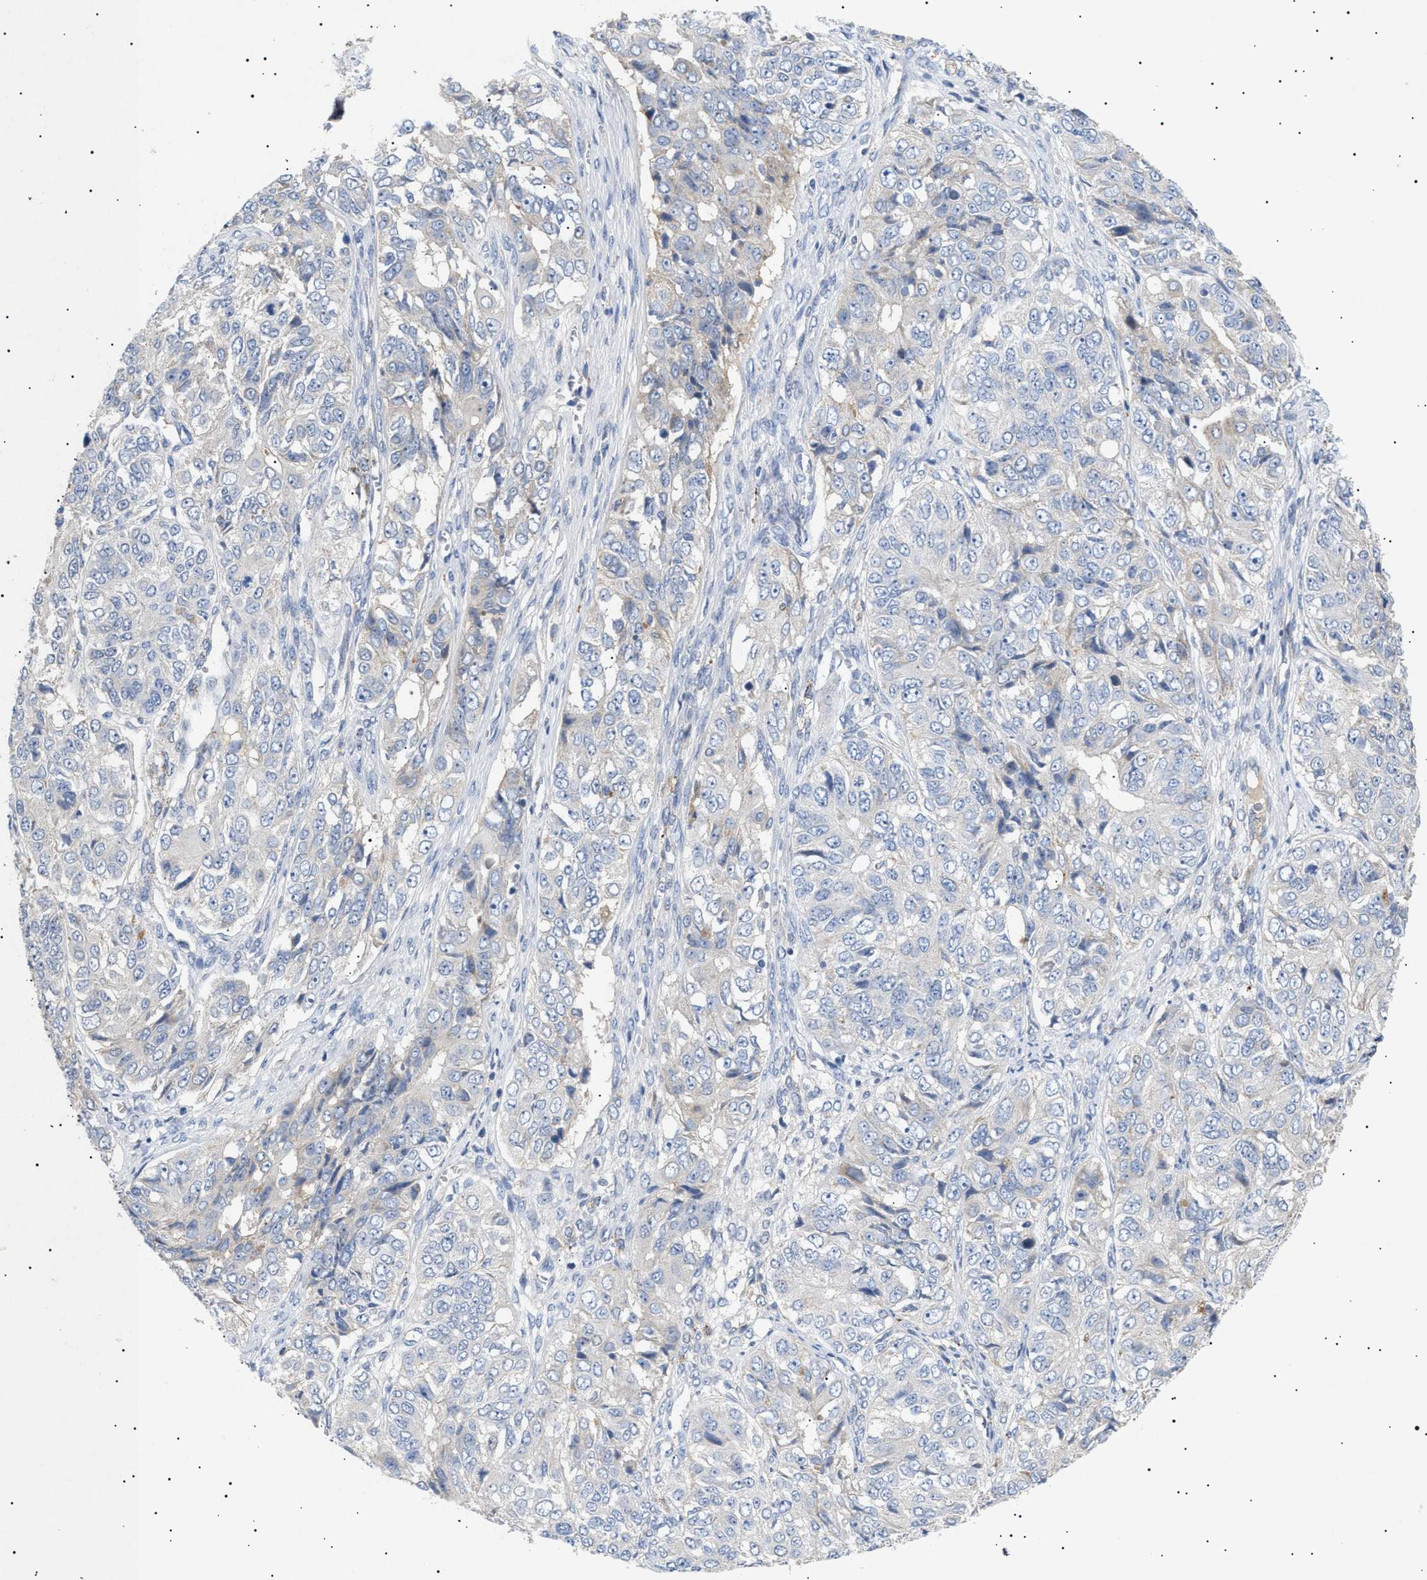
{"staining": {"intensity": "weak", "quantity": "<25%", "location": "cytoplasmic/membranous"}, "tissue": "ovarian cancer", "cell_type": "Tumor cells", "image_type": "cancer", "snomed": [{"axis": "morphology", "description": "Carcinoma, endometroid"}, {"axis": "topography", "description": "Ovary"}], "caption": "IHC micrograph of endometroid carcinoma (ovarian) stained for a protein (brown), which demonstrates no positivity in tumor cells. The staining is performed using DAB (3,3'-diaminobenzidine) brown chromogen with nuclei counter-stained in using hematoxylin.", "gene": "SIRT5", "patient": {"sex": "female", "age": 51}}